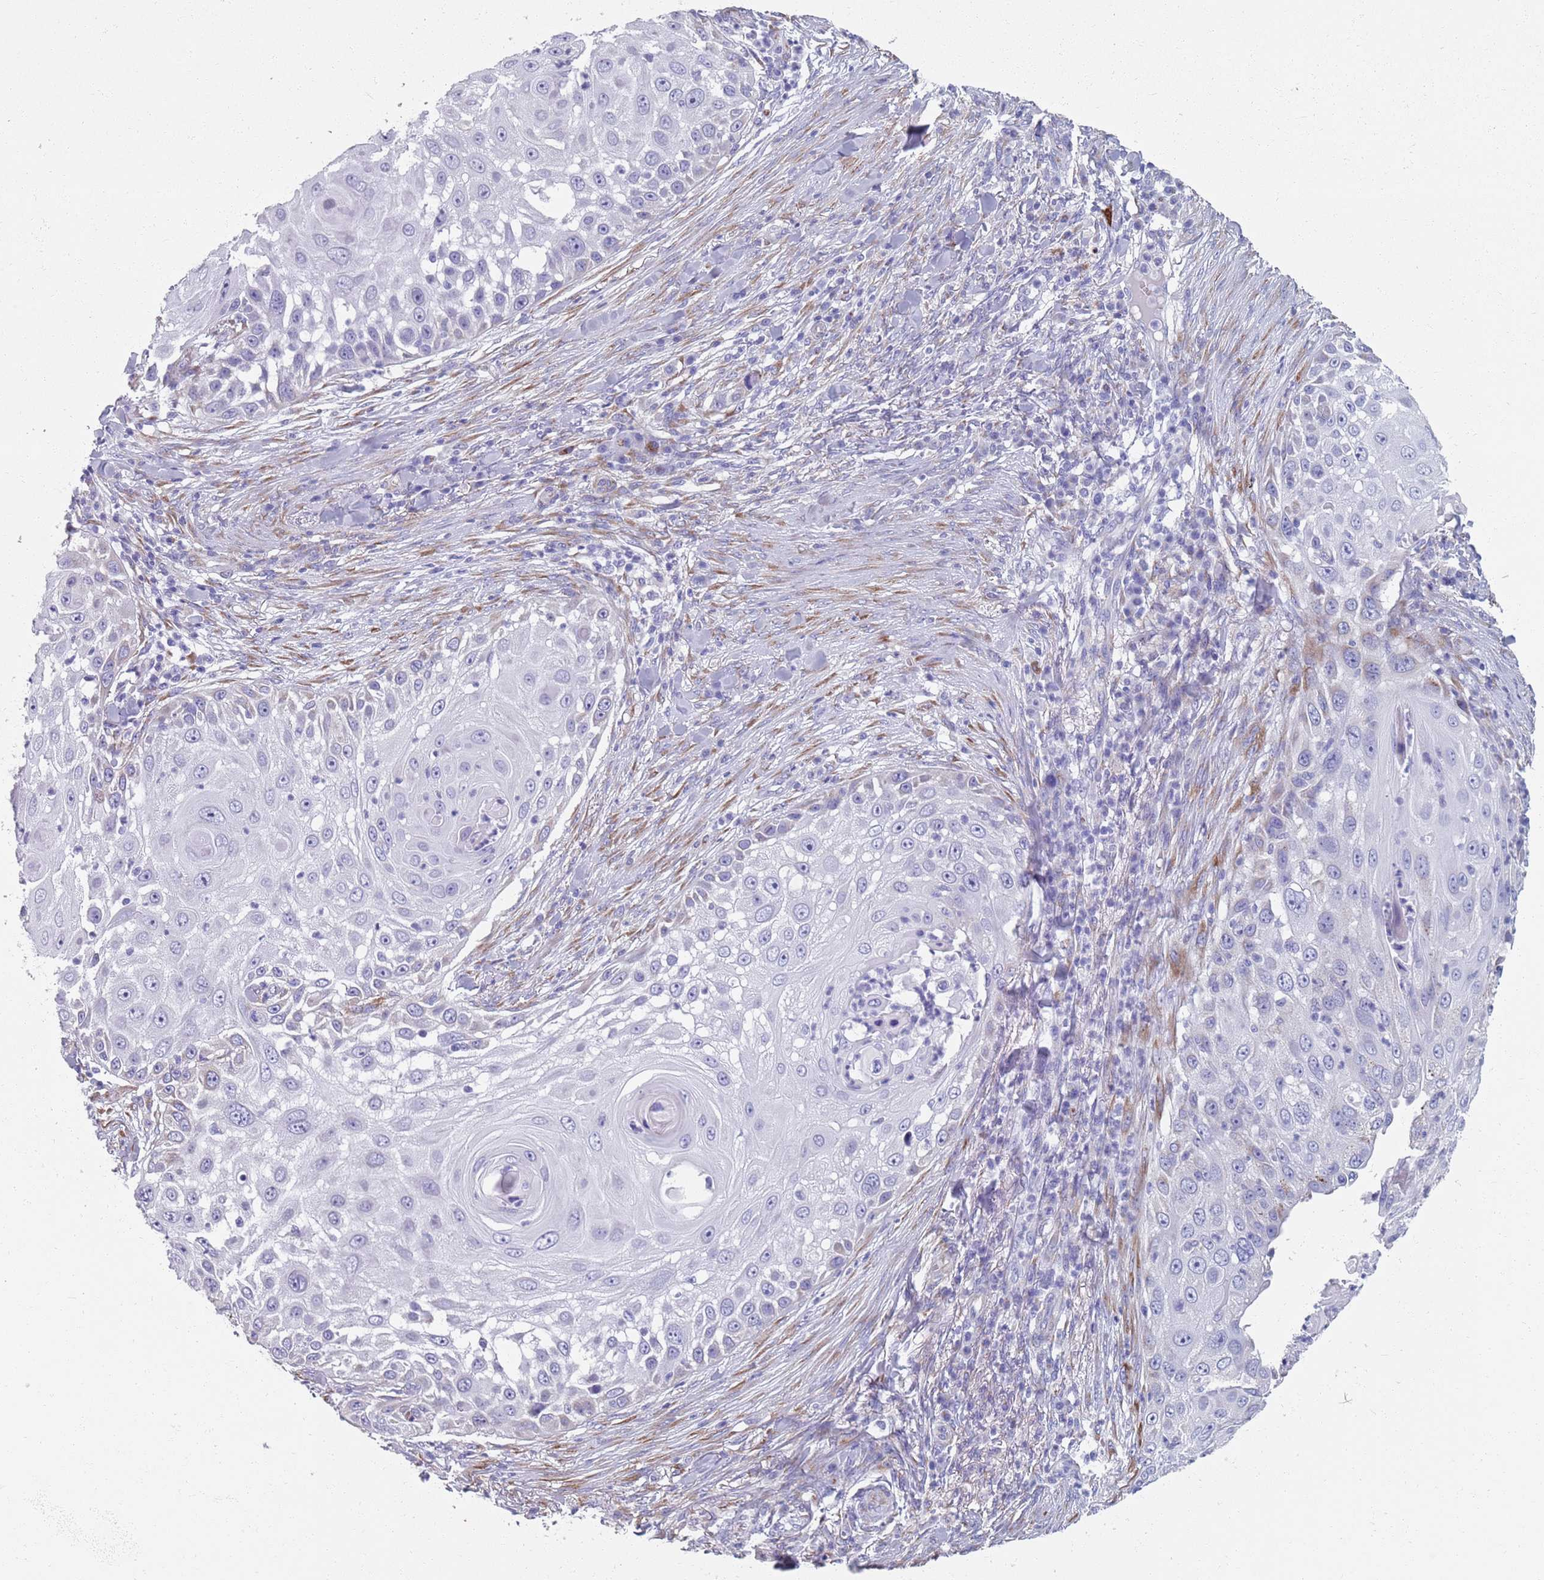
{"staining": {"intensity": "negative", "quantity": "none", "location": "none"}, "tissue": "skin cancer", "cell_type": "Tumor cells", "image_type": "cancer", "snomed": [{"axis": "morphology", "description": "Squamous cell carcinoma, NOS"}, {"axis": "topography", "description": "Skin"}], "caption": "High power microscopy micrograph of an IHC photomicrograph of skin squamous cell carcinoma, revealing no significant positivity in tumor cells.", "gene": "PLOD1", "patient": {"sex": "female", "age": 44}}